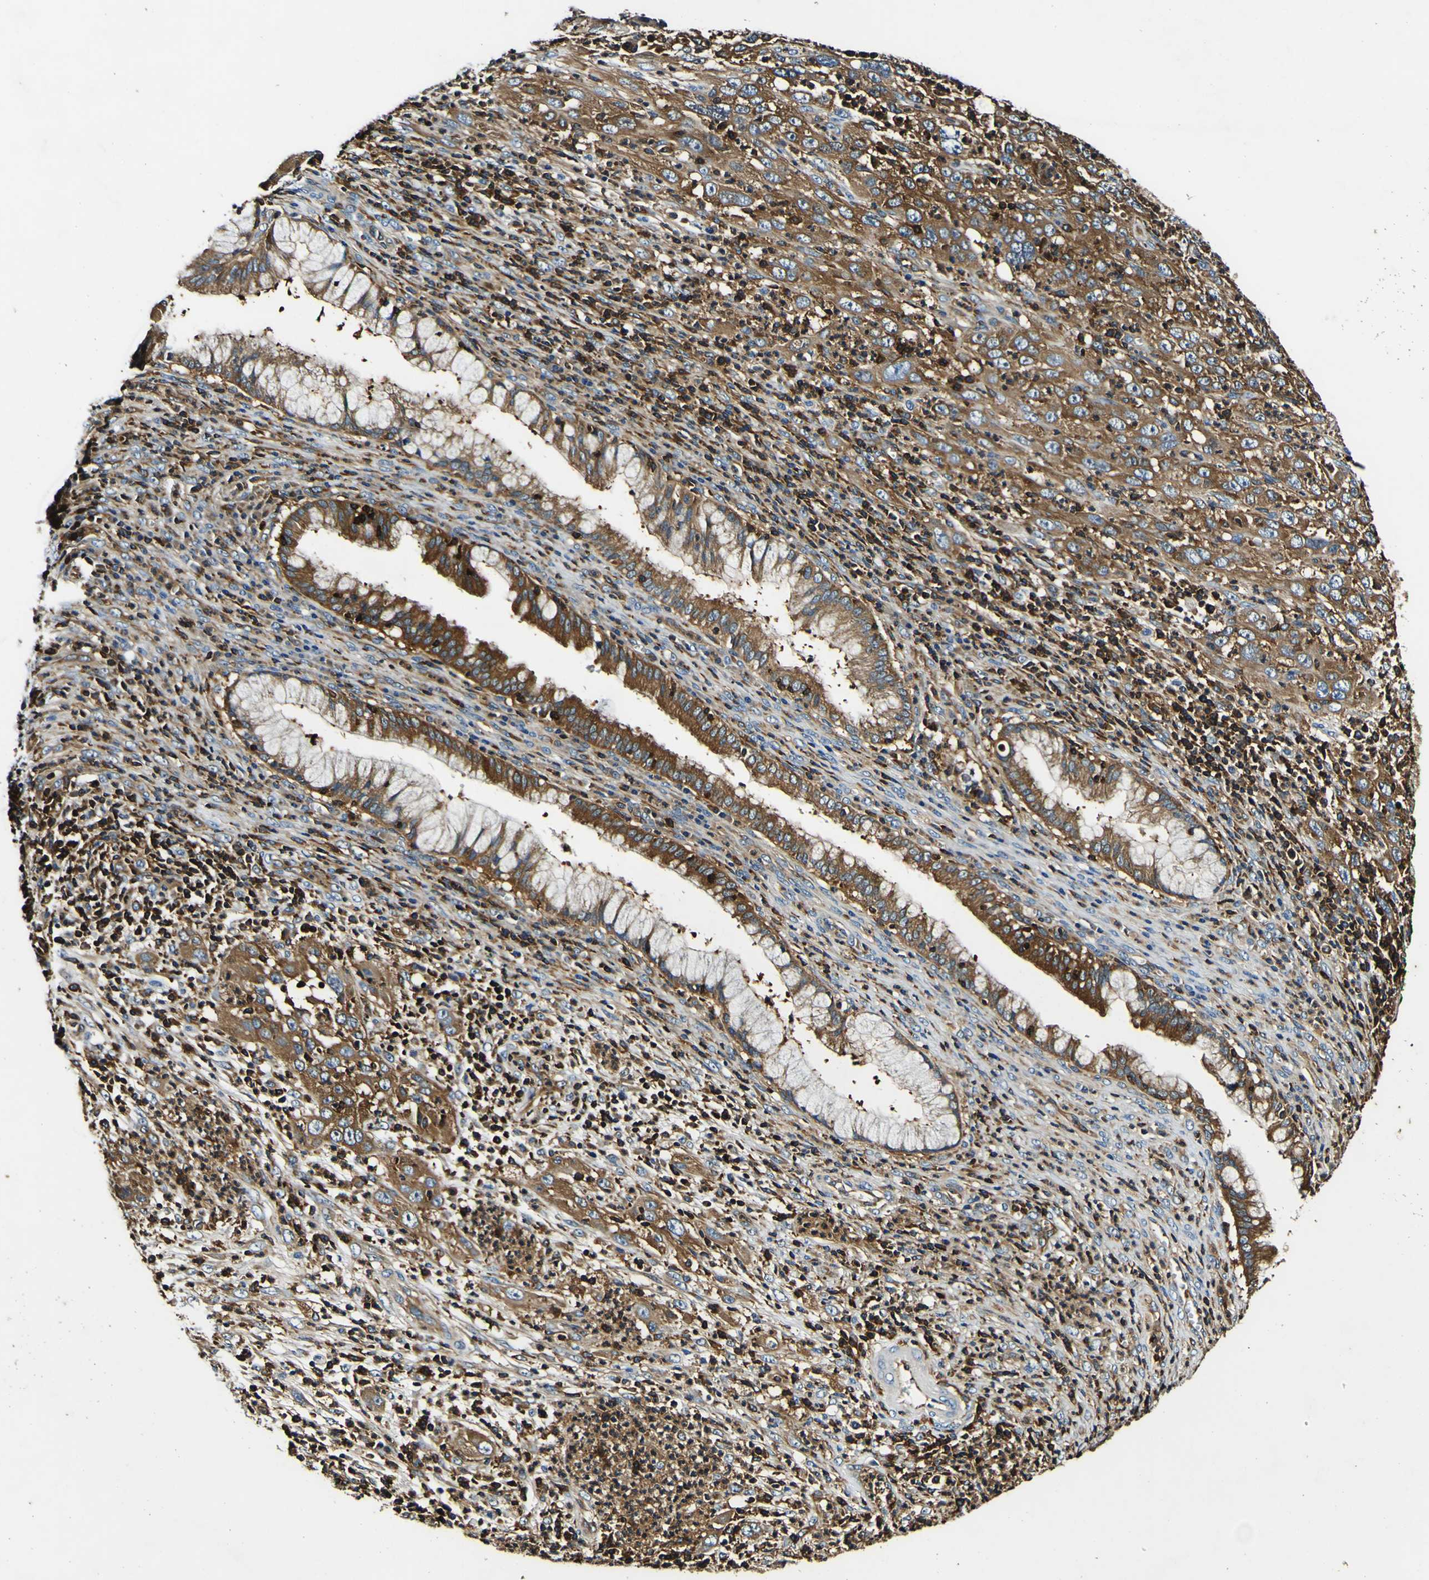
{"staining": {"intensity": "strong", "quantity": ">75%", "location": "cytoplasmic/membranous"}, "tissue": "cervical cancer", "cell_type": "Tumor cells", "image_type": "cancer", "snomed": [{"axis": "morphology", "description": "Squamous cell carcinoma, NOS"}, {"axis": "topography", "description": "Cervix"}], "caption": "There is high levels of strong cytoplasmic/membranous staining in tumor cells of cervical cancer, as demonstrated by immunohistochemical staining (brown color).", "gene": "RHOT2", "patient": {"sex": "female", "age": 32}}